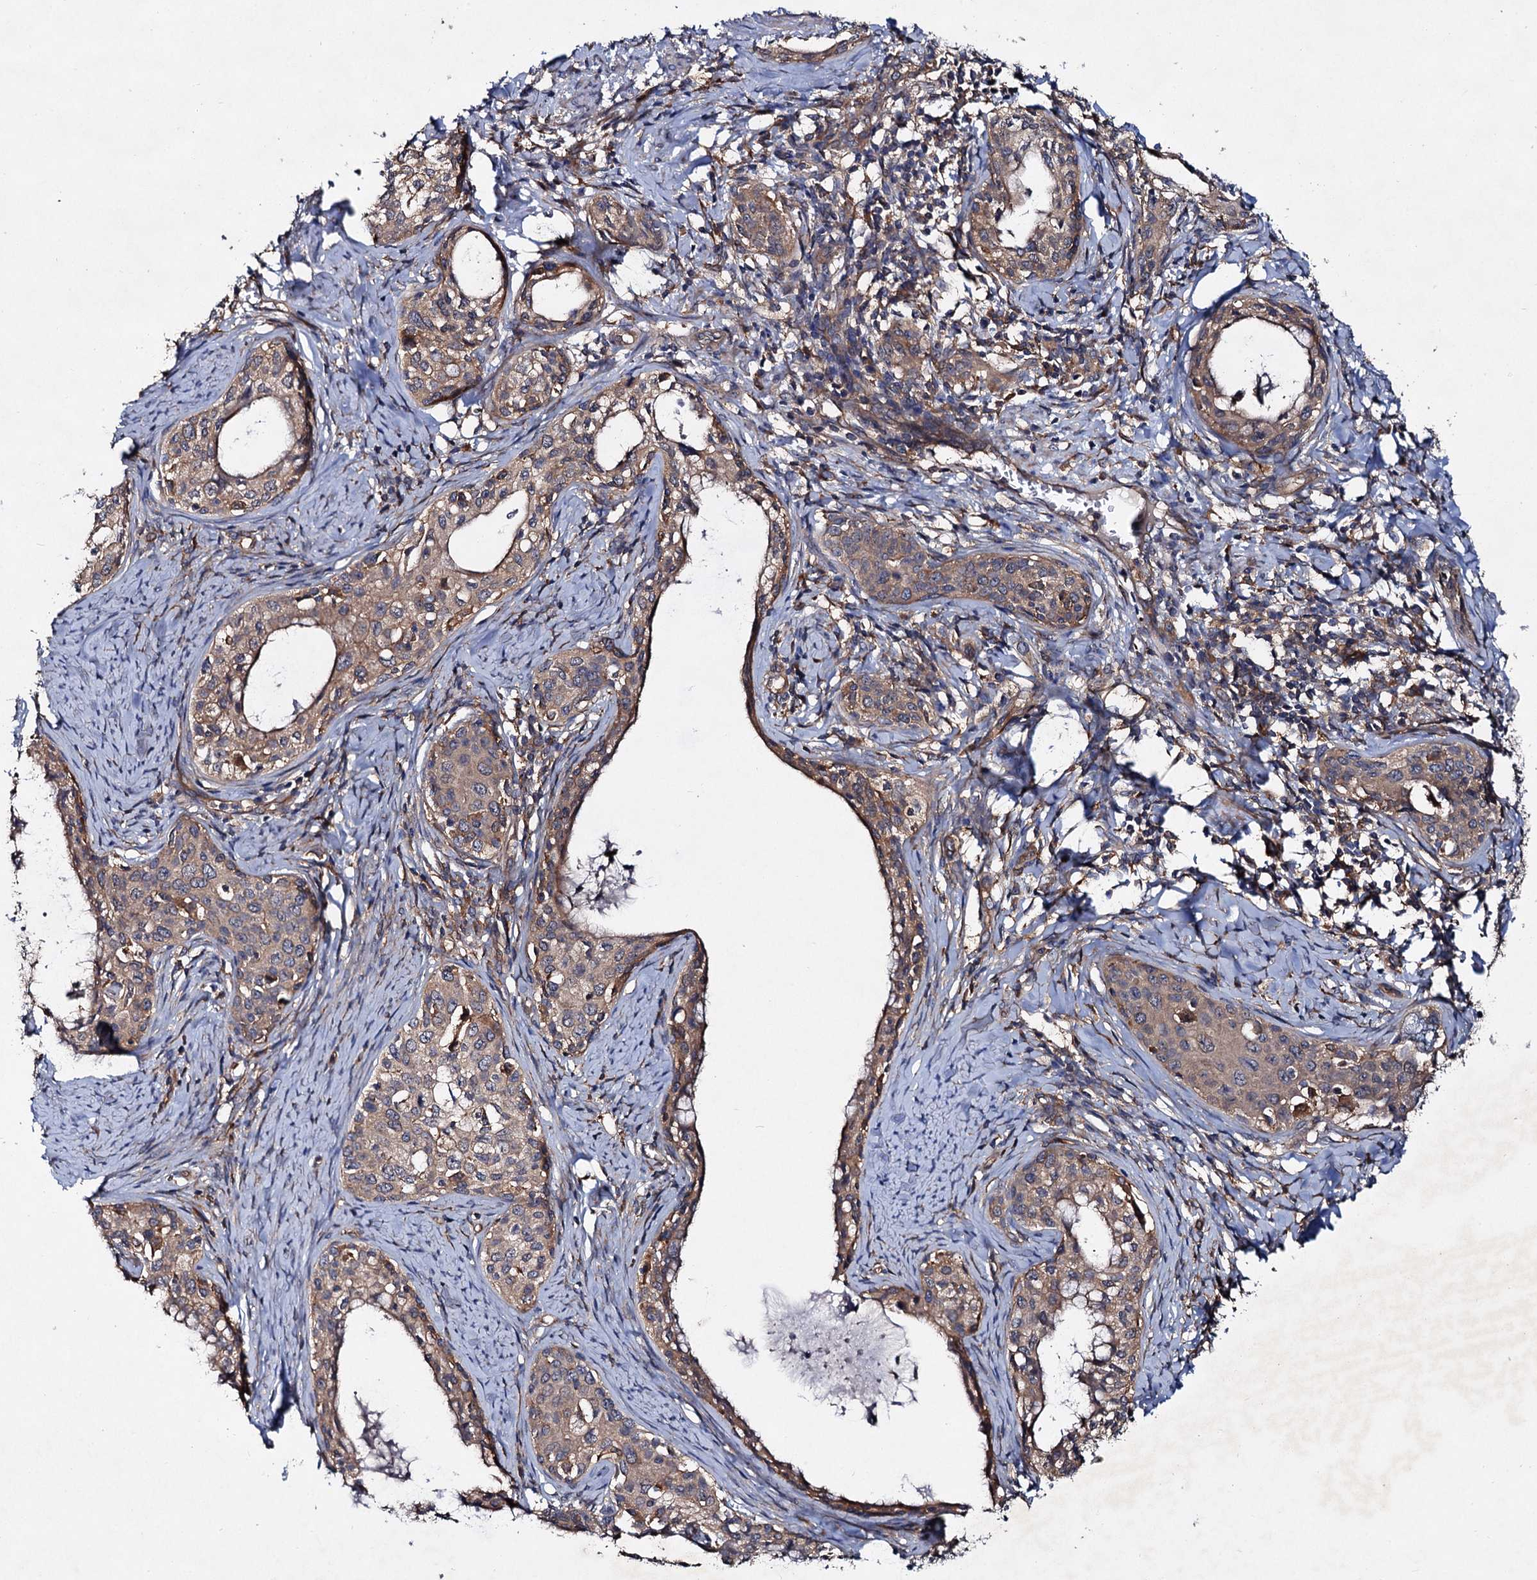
{"staining": {"intensity": "weak", "quantity": ">75%", "location": "cytoplasmic/membranous"}, "tissue": "cervical cancer", "cell_type": "Tumor cells", "image_type": "cancer", "snomed": [{"axis": "morphology", "description": "Squamous cell carcinoma, NOS"}, {"axis": "morphology", "description": "Adenocarcinoma, NOS"}, {"axis": "topography", "description": "Cervix"}], "caption": "An immunohistochemistry (IHC) micrograph of neoplastic tissue is shown. Protein staining in brown shows weak cytoplasmic/membranous positivity in cervical squamous cell carcinoma within tumor cells.", "gene": "VPS29", "patient": {"sex": "female", "age": 52}}